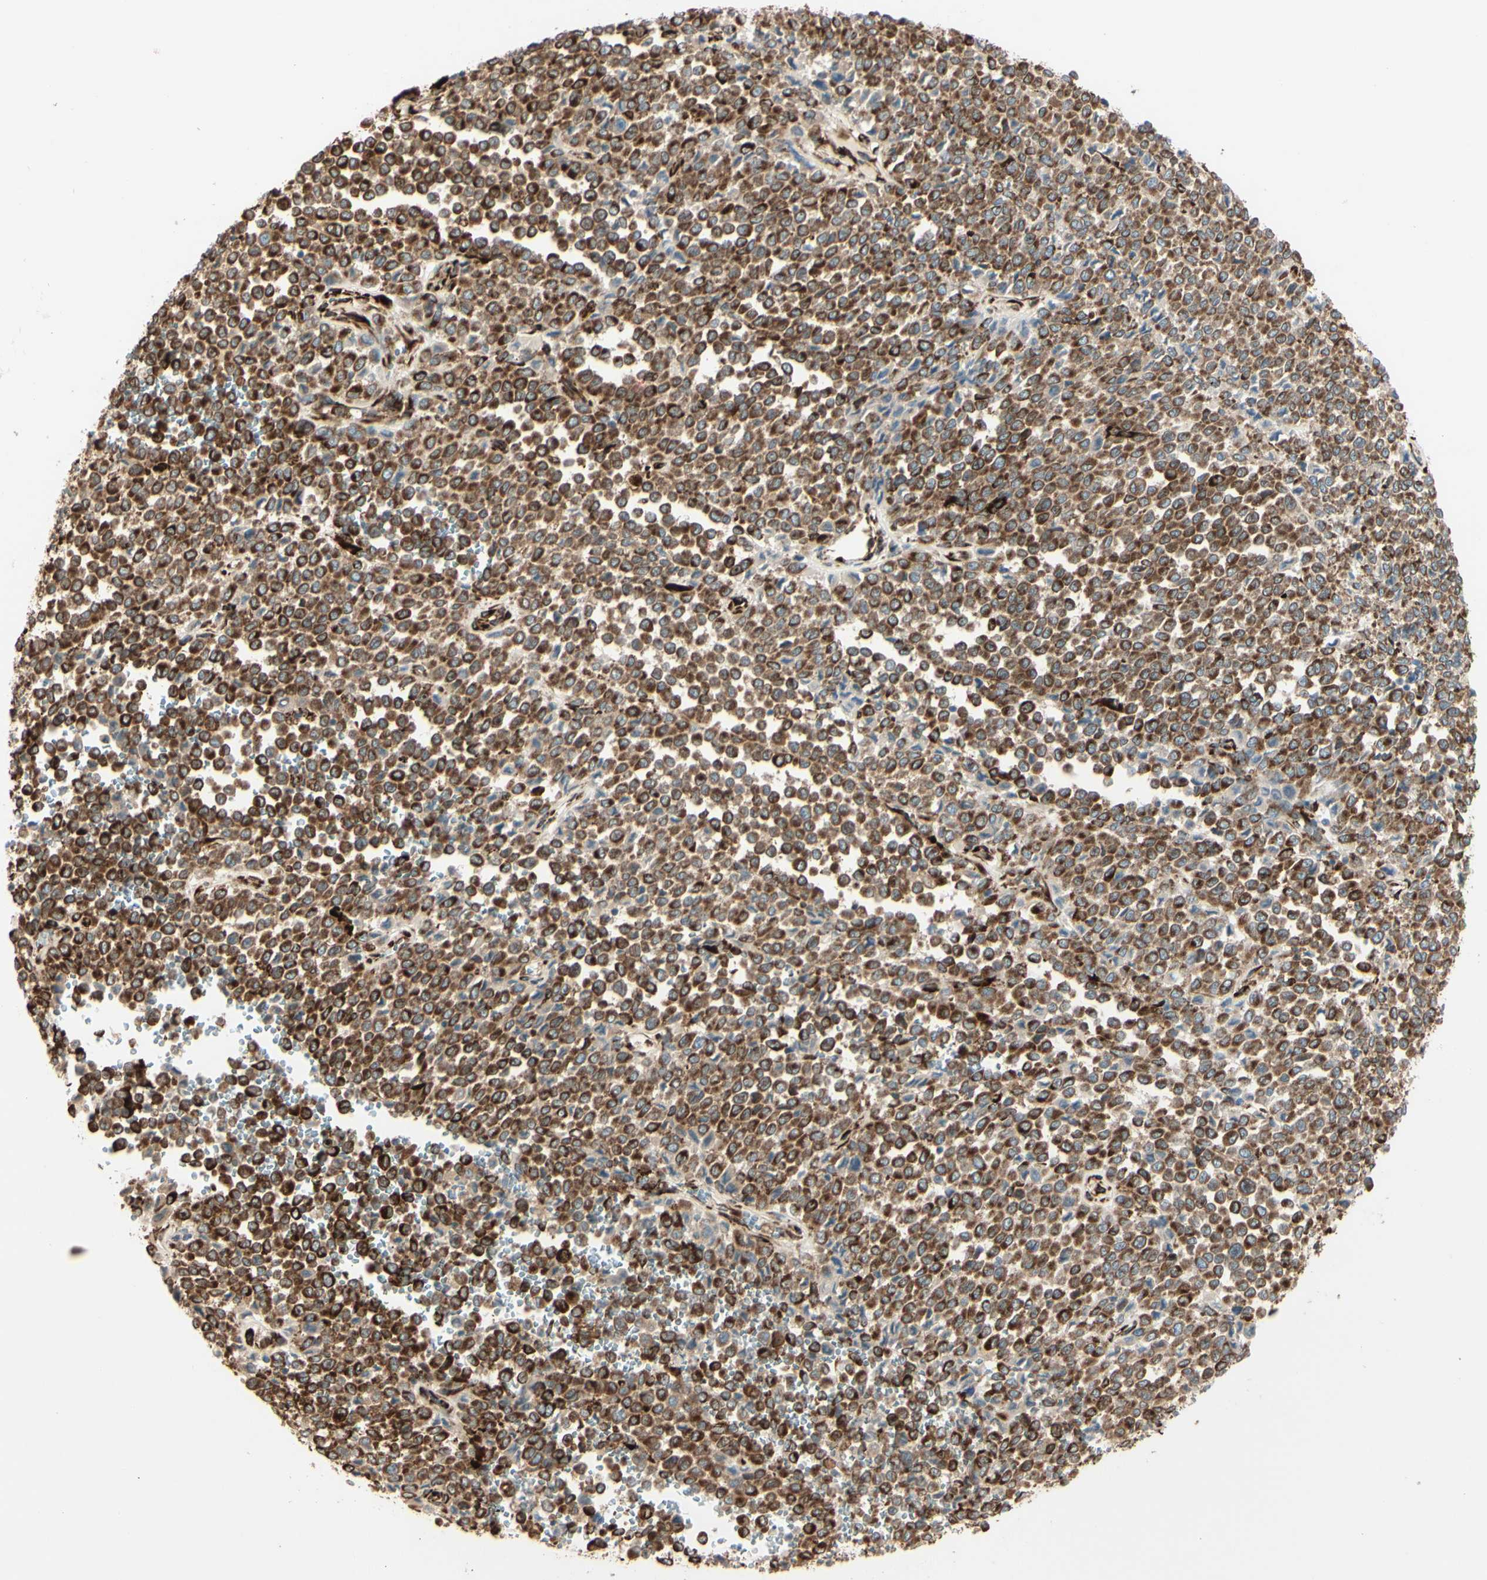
{"staining": {"intensity": "strong", "quantity": ">75%", "location": "cytoplasmic/membranous"}, "tissue": "melanoma", "cell_type": "Tumor cells", "image_type": "cancer", "snomed": [{"axis": "morphology", "description": "Malignant melanoma, Metastatic site"}, {"axis": "topography", "description": "Pancreas"}], "caption": "Protein positivity by IHC reveals strong cytoplasmic/membranous positivity in about >75% of tumor cells in malignant melanoma (metastatic site).", "gene": "RRBP1", "patient": {"sex": "female", "age": 30}}